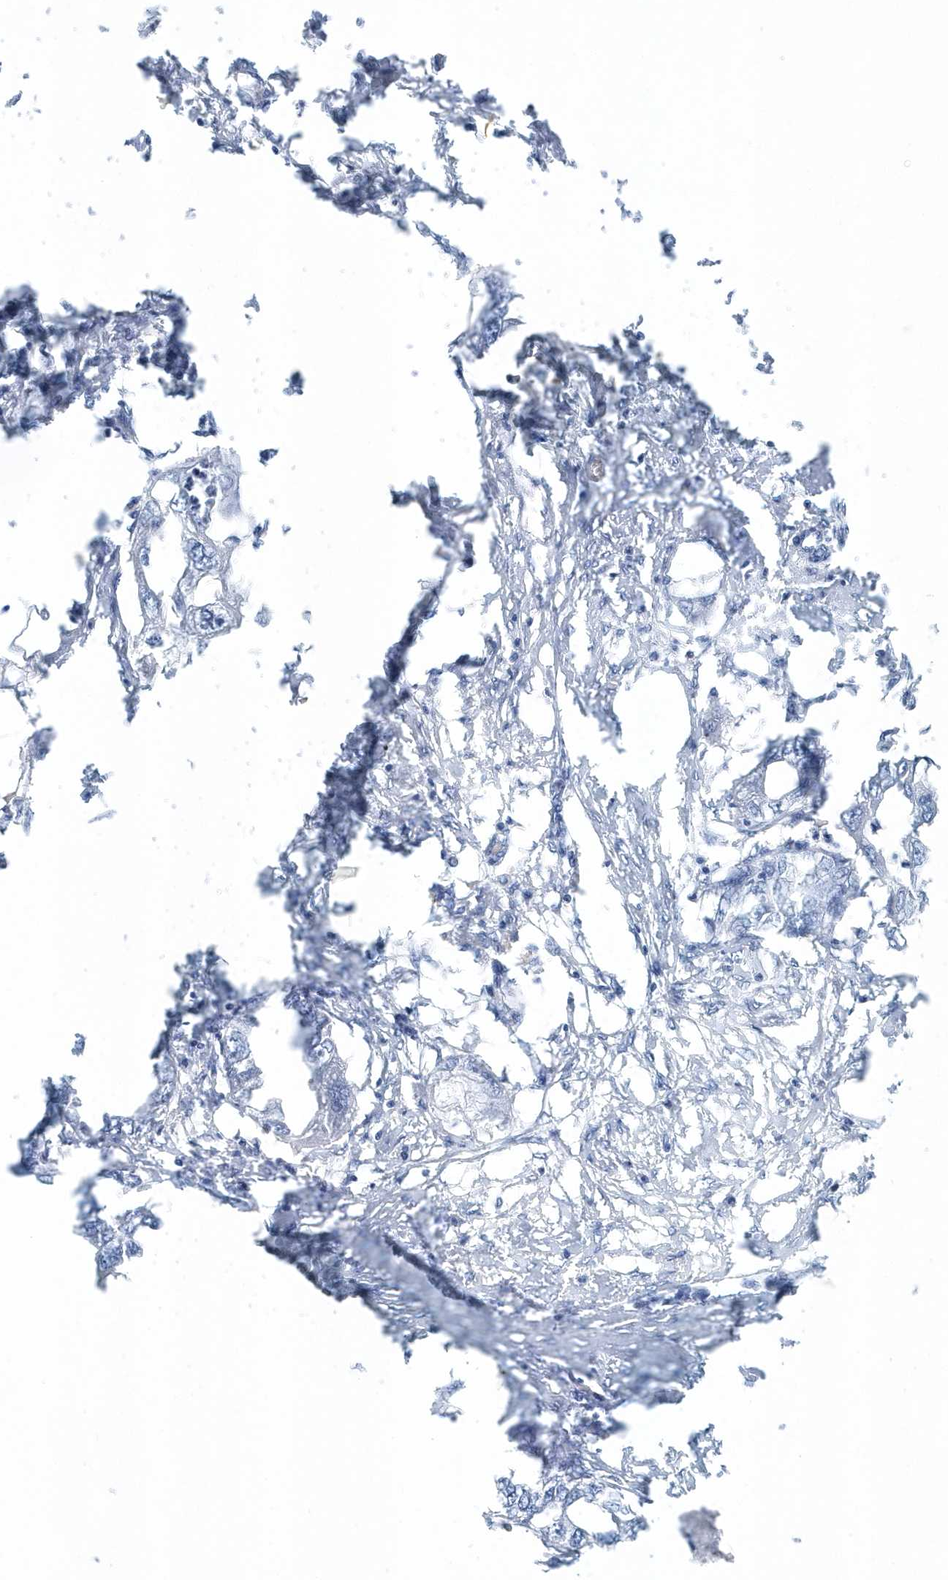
{"staining": {"intensity": "negative", "quantity": "none", "location": "none"}, "tissue": "endometrial cancer", "cell_type": "Tumor cells", "image_type": "cancer", "snomed": [{"axis": "morphology", "description": "Adenocarcinoma, NOS"}, {"axis": "morphology", "description": "Adenocarcinoma, metastatic, NOS"}, {"axis": "topography", "description": "Adipose tissue"}, {"axis": "topography", "description": "Endometrium"}], "caption": "An immunohistochemistry (IHC) photomicrograph of endometrial cancer is shown. There is no staining in tumor cells of endometrial cancer. The staining is performed using DAB (3,3'-diaminobenzidine) brown chromogen with nuclei counter-stained in using hematoxylin.", "gene": "PTPRO", "patient": {"sex": "female", "age": 67}}